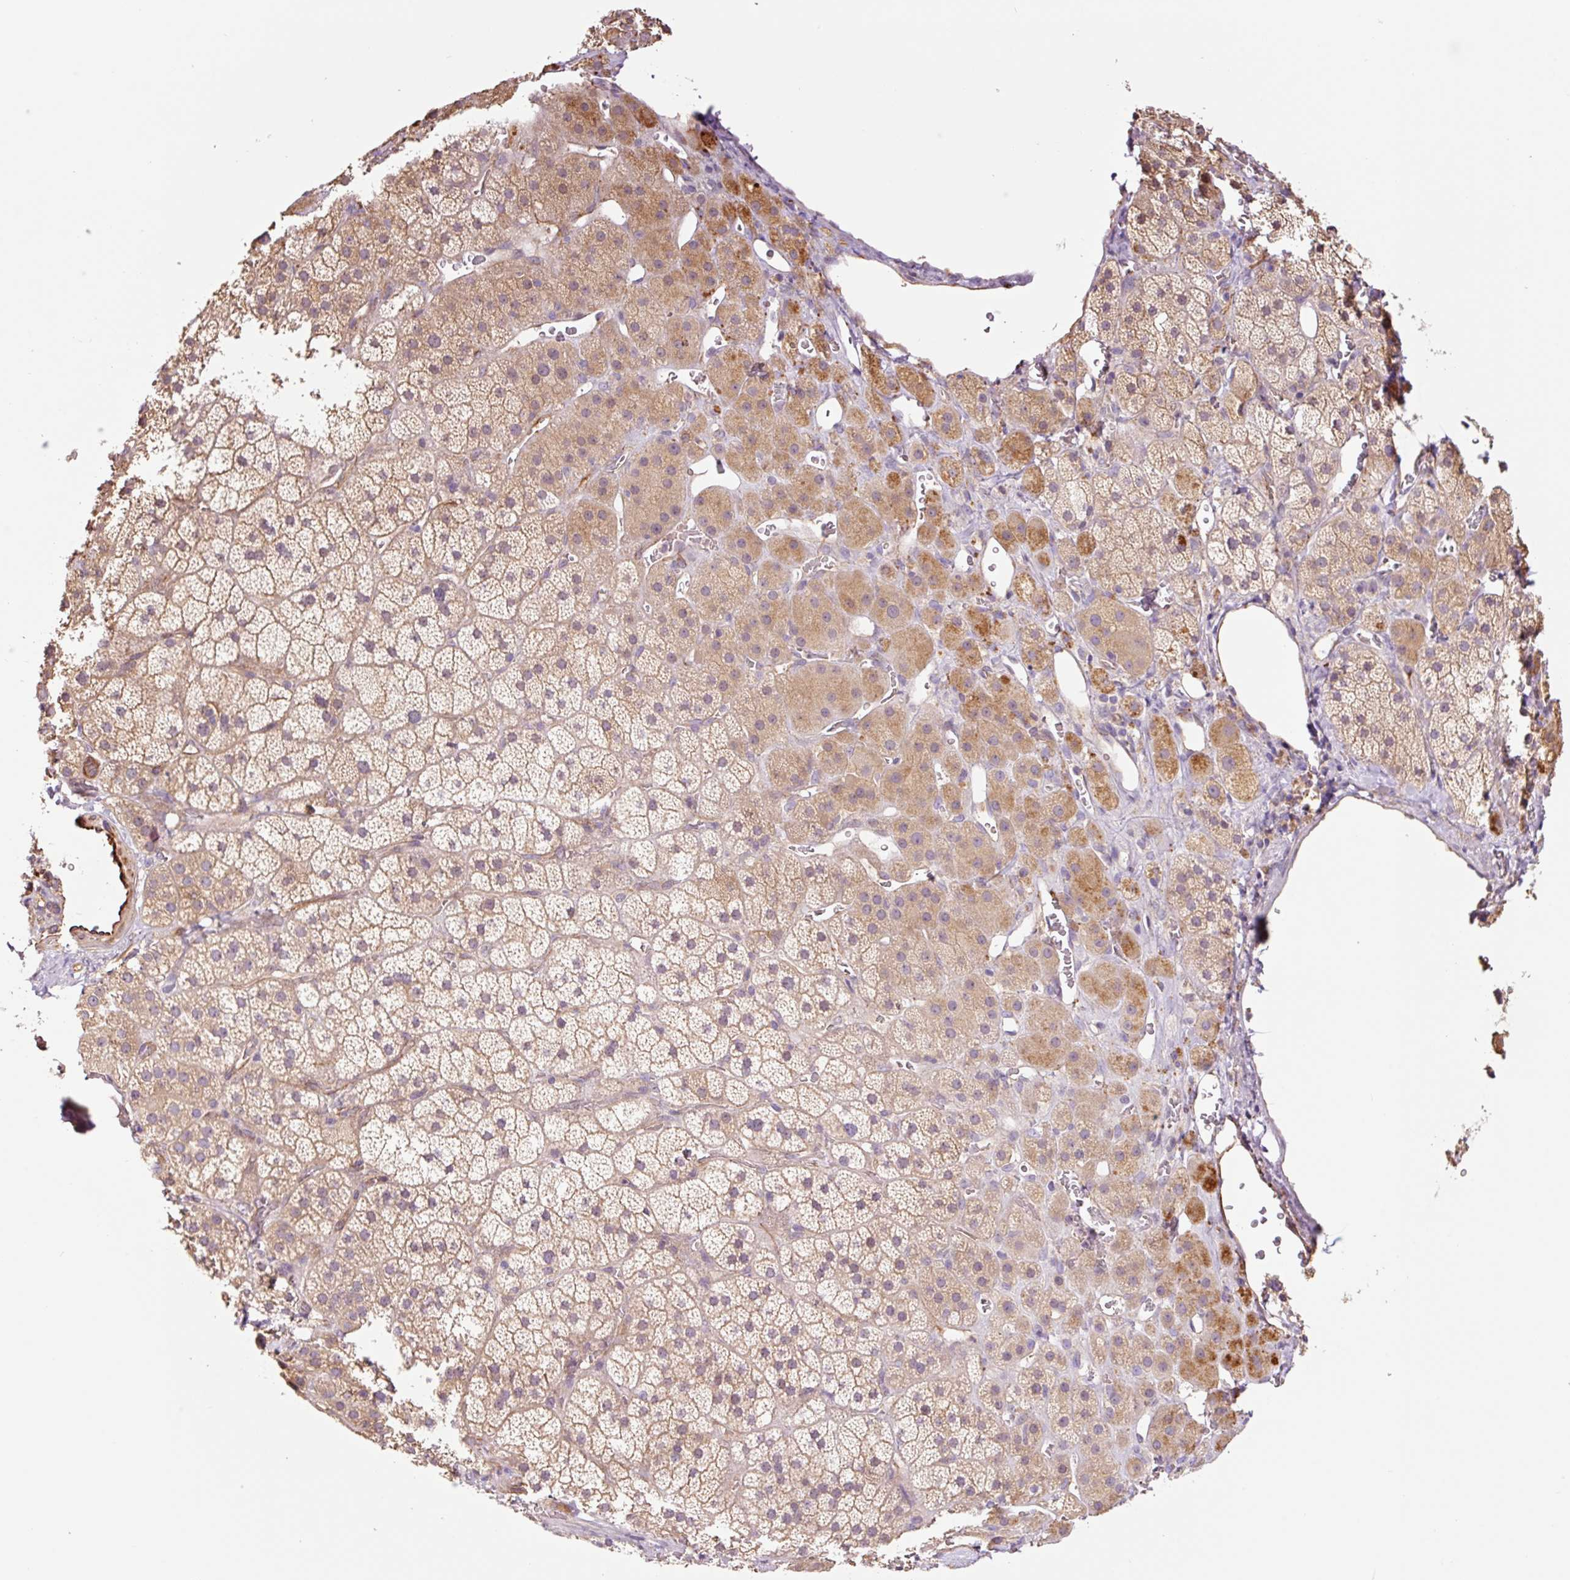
{"staining": {"intensity": "moderate", "quantity": ">75%", "location": "cytoplasmic/membranous"}, "tissue": "adrenal gland", "cell_type": "Glandular cells", "image_type": "normal", "snomed": [{"axis": "morphology", "description": "Normal tissue, NOS"}, {"axis": "topography", "description": "Adrenal gland"}], "caption": "This is an image of IHC staining of normal adrenal gland, which shows moderate positivity in the cytoplasmic/membranous of glandular cells.", "gene": "PCK2", "patient": {"sex": "male", "age": 57}}